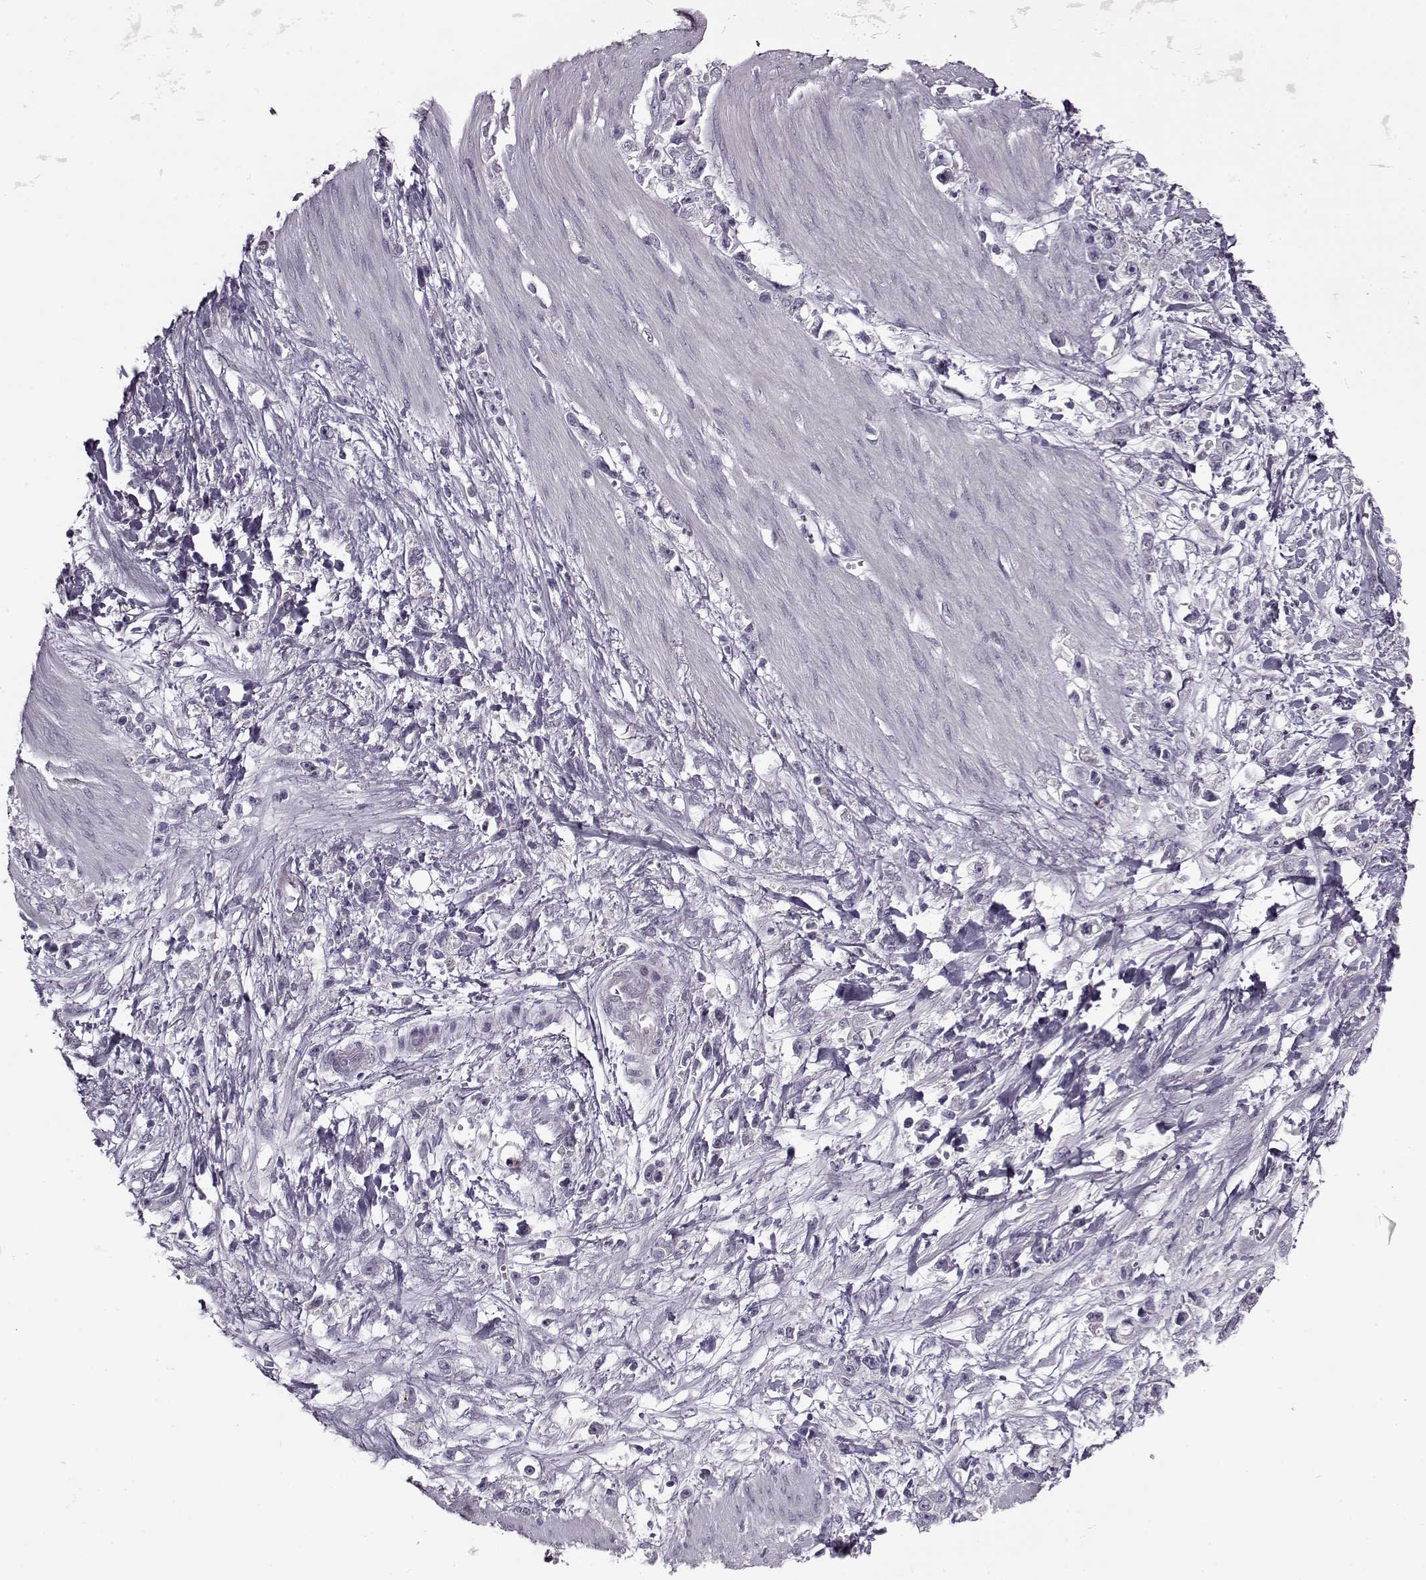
{"staining": {"intensity": "negative", "quantity": "none", "location": "none"}, "tissue": "stomach cancer", "cell_type": "Tumor cells", "image_type": "cancer", "snomed": [{"axis": "morphology", "description": "Adenocarcinoma, NOS"}, {"axis": "topography", "description": "Stomach"}], "caption": "This is an immunohistochemistry image of human stomach cancer. There is no positivity in tumor cells.", "gene": "KRT9", "patient": {"sex": "female", "age": 59}}